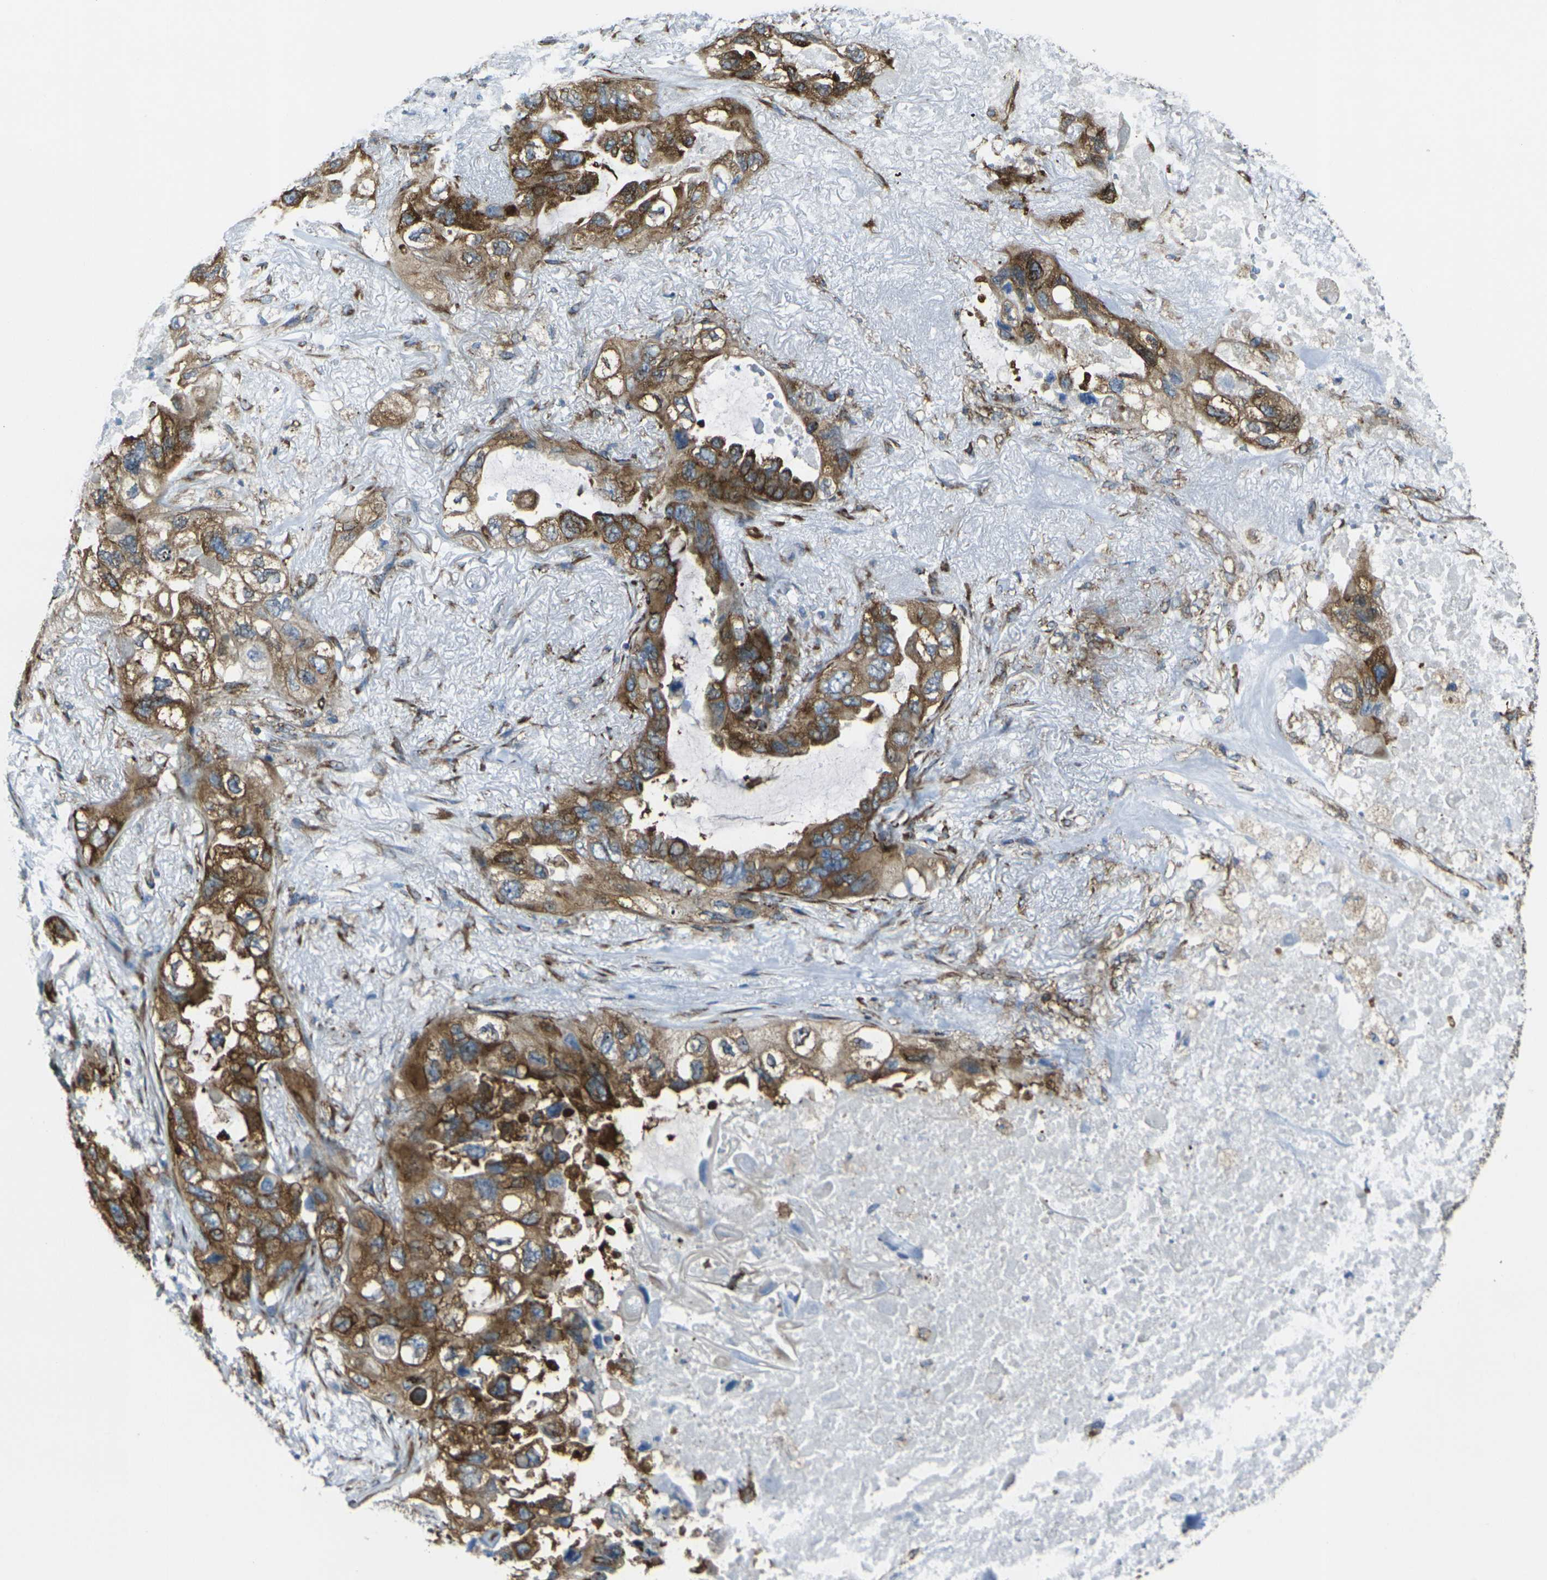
{"staining": {"intensity": "strong", "quantity": ">75%", "location": "cytoplasmic/membranous"}, "tissue": "lung cancer", "cell_type": "Tumor cells", "image_type": "cancer", "snomed": [{"axis": "morphology", "description": "Squamous cell carcinoma, NOS"}, {"axis": "topography", "description": "Lung"}], "caption": "This micrograph shows immunohistochemistry staining of human lung cancer (squamous cell carcinoma), with high strong cytoplasmic/membranous expression in approximately >75% of tumor cells.", "gene": "CELSR2", "patient": {"sex": "female", "age": 73}}